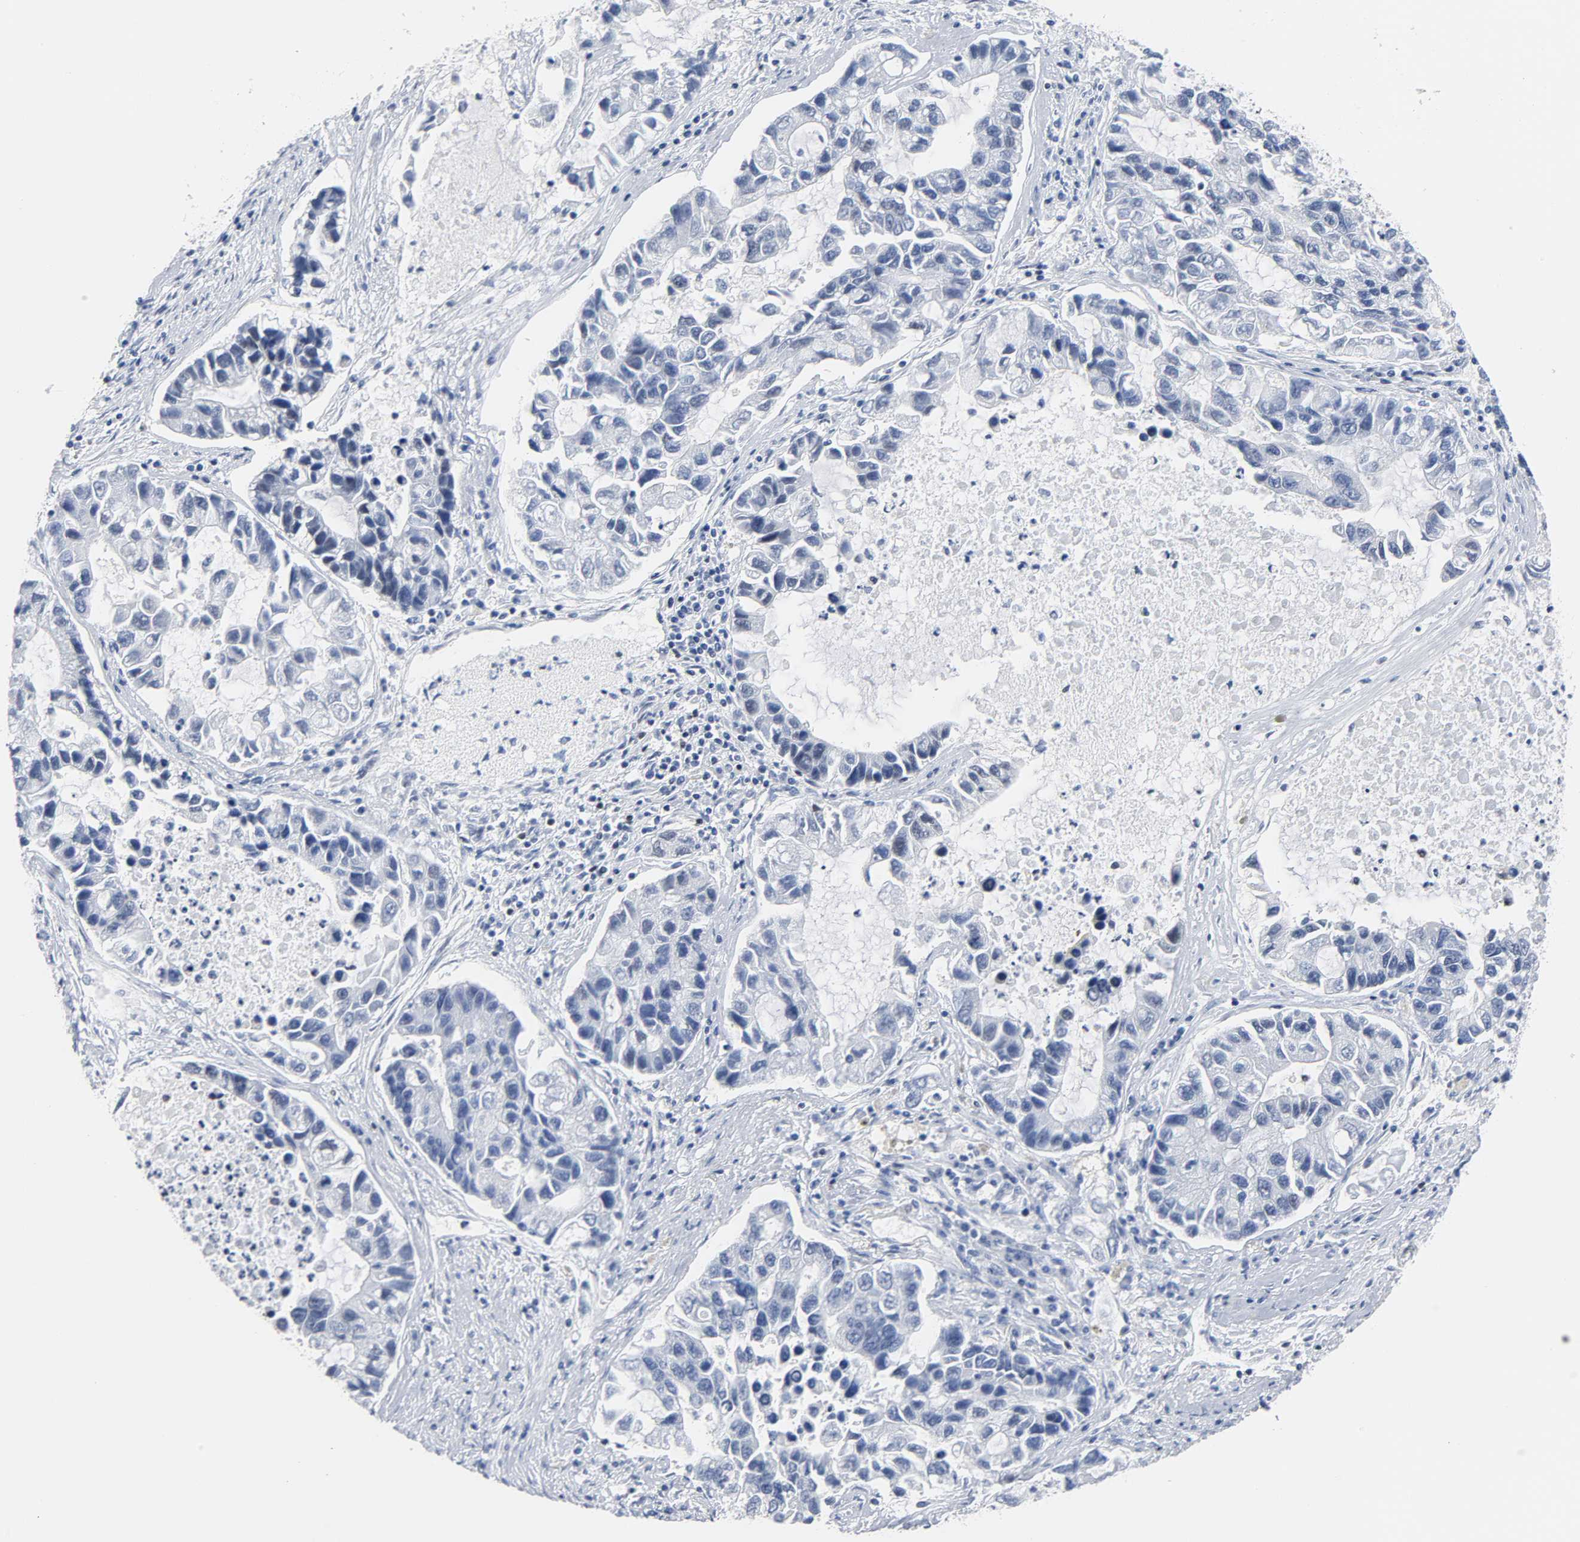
{"staining": {"intensity": "negative", "quantity": "none", "location": "none"}, "tissue": "lung cancer", "cell_type": "Tumor cells", "image_type": "cancer", "snomed": [{"axis": "morphology", "description": "Adenocarcinoma, NOS"}, {"axis": "topography", "description": "Lung"}], "caption": "DAB immunohistochemical staining of lung cancer (adenocarcinoma) demonstrates no significant staining in tumor cells.", "gene": "CSTF2", "patient": {"sex": "female", "age": 51}}